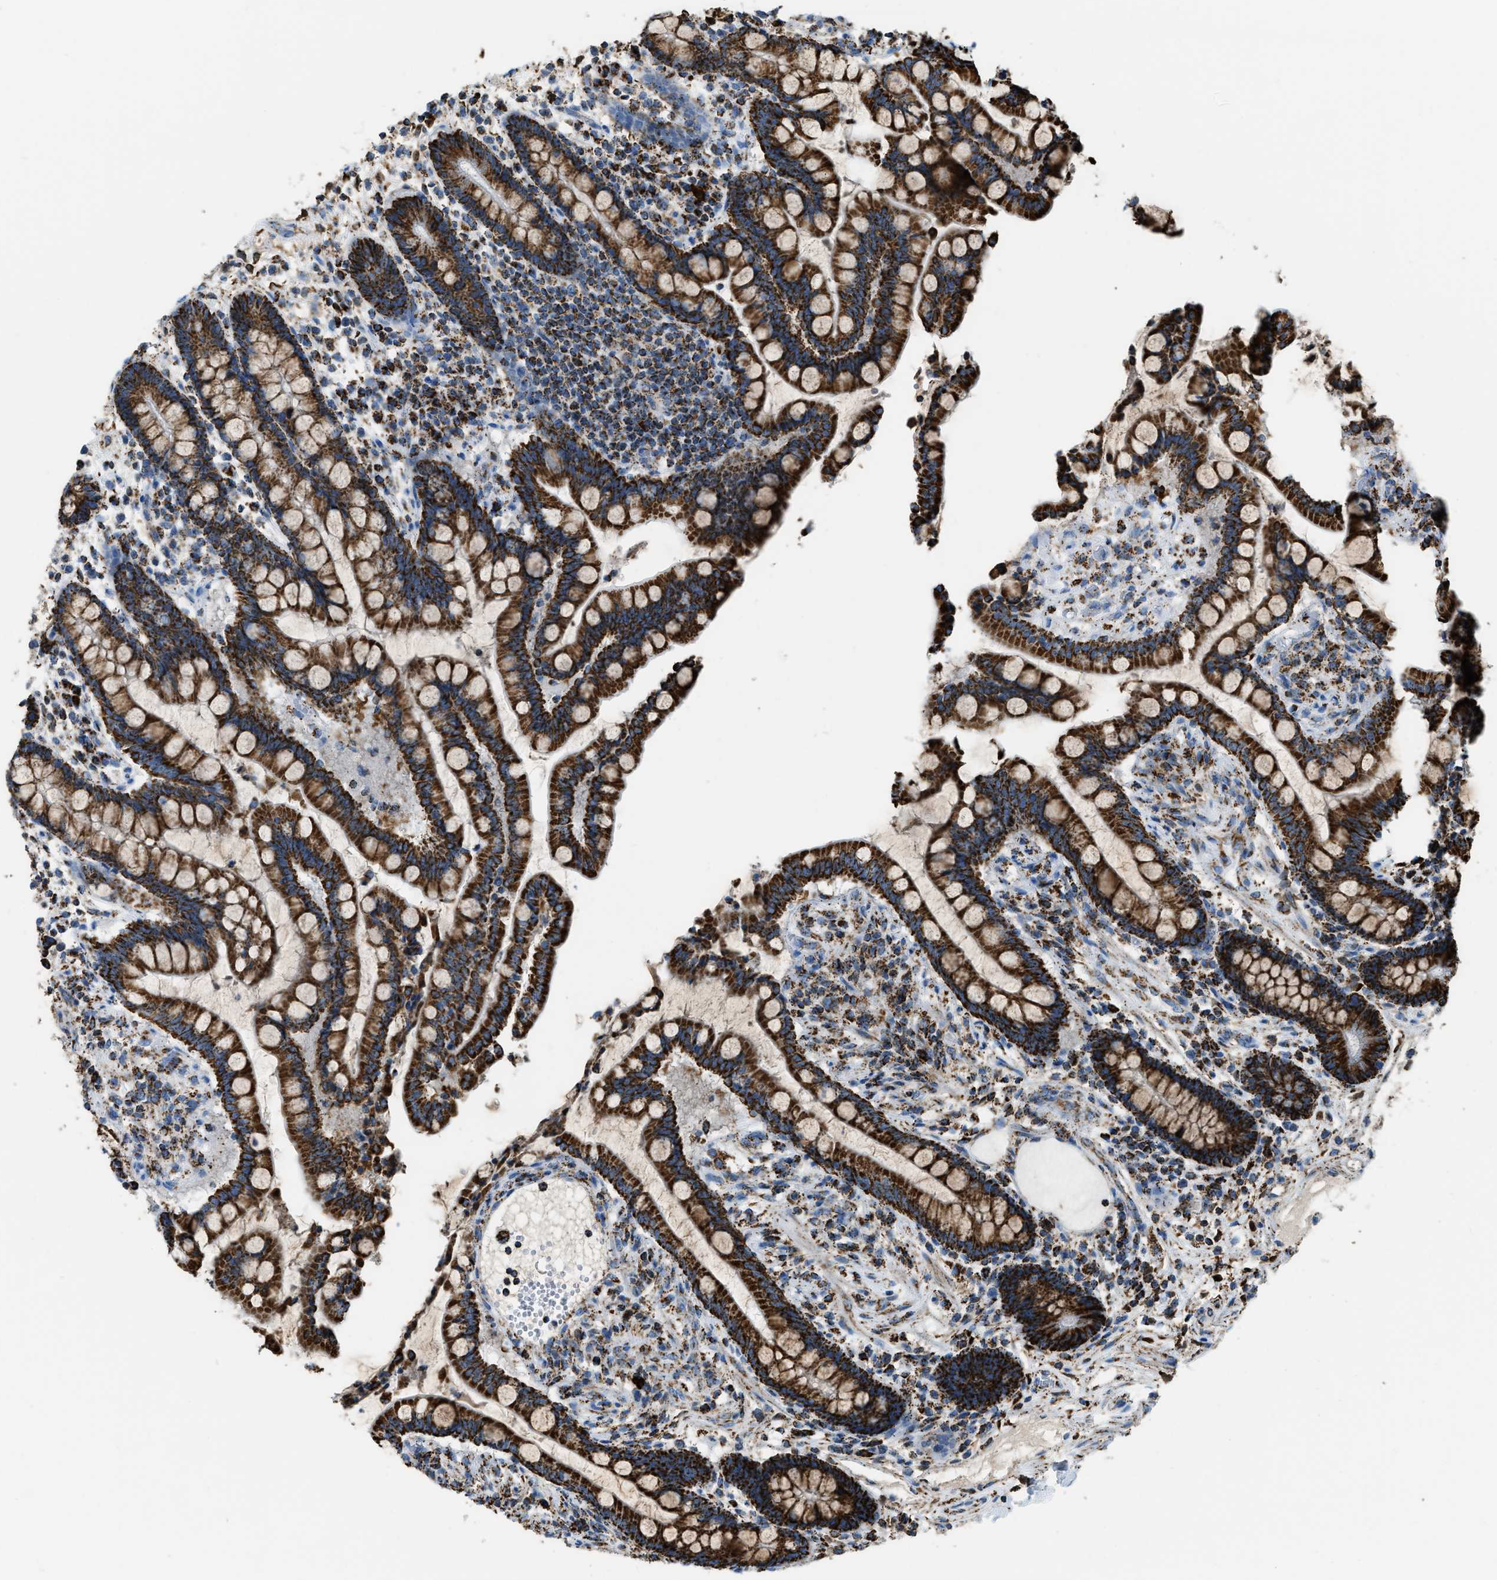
{"staining": {"intensity": "weak", "quantity": "25%-75%", "location": "cytoplasmic/membranous"}, "tissue": "colon", "cell_type": "Endothelial cells", "image_type": "normal", "snomed": [{"axis": "morphology", "description": "Normal tissue, NOS"}, {"axis": "topography", "description": "Colon"}], "caption": "Normal colon shows weak cytoplasmic/membranous expression in approximately 25%-75% of endothelial cells.", "gene": "ETFB", "patient": {"sex": "male", "age": 73}}